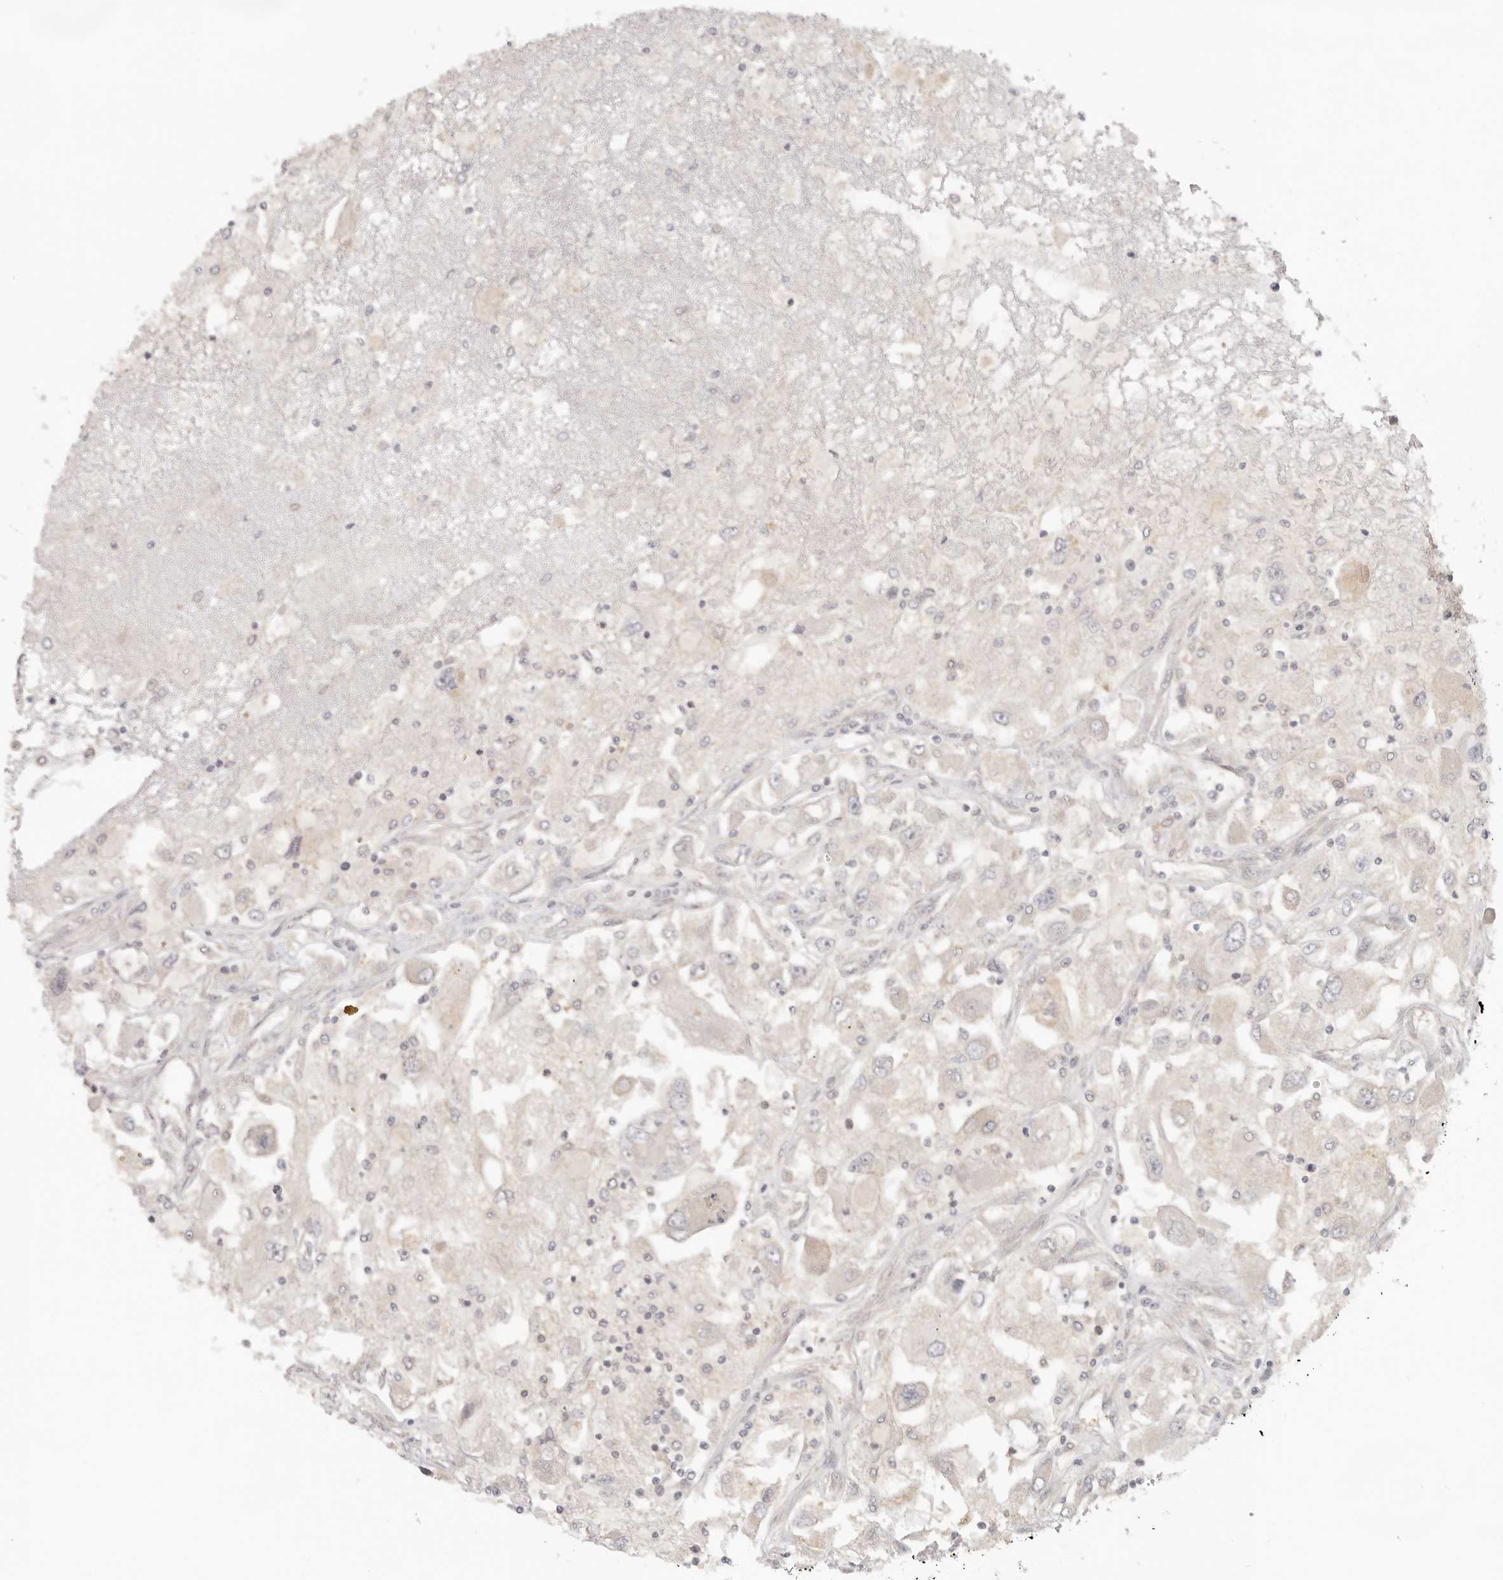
{"staining": {"intensity": "negative", "quantity": "none", "location": "none"}, "tissue": "renal cancer", "cell_type": "Tumor cells", "image_type": "cancer", "snomed": [{"axis": "morphology", "description": "Adenocarcinoma, NOS"}, {"axis": "topography", "description": "Kidney"}], "caption": "DAB immunohistochemical staining of human renal cancer shows no significant expression in tumor cells.", "gene": "AHDC1", "patient": {"sex": "female", "age": 52}}